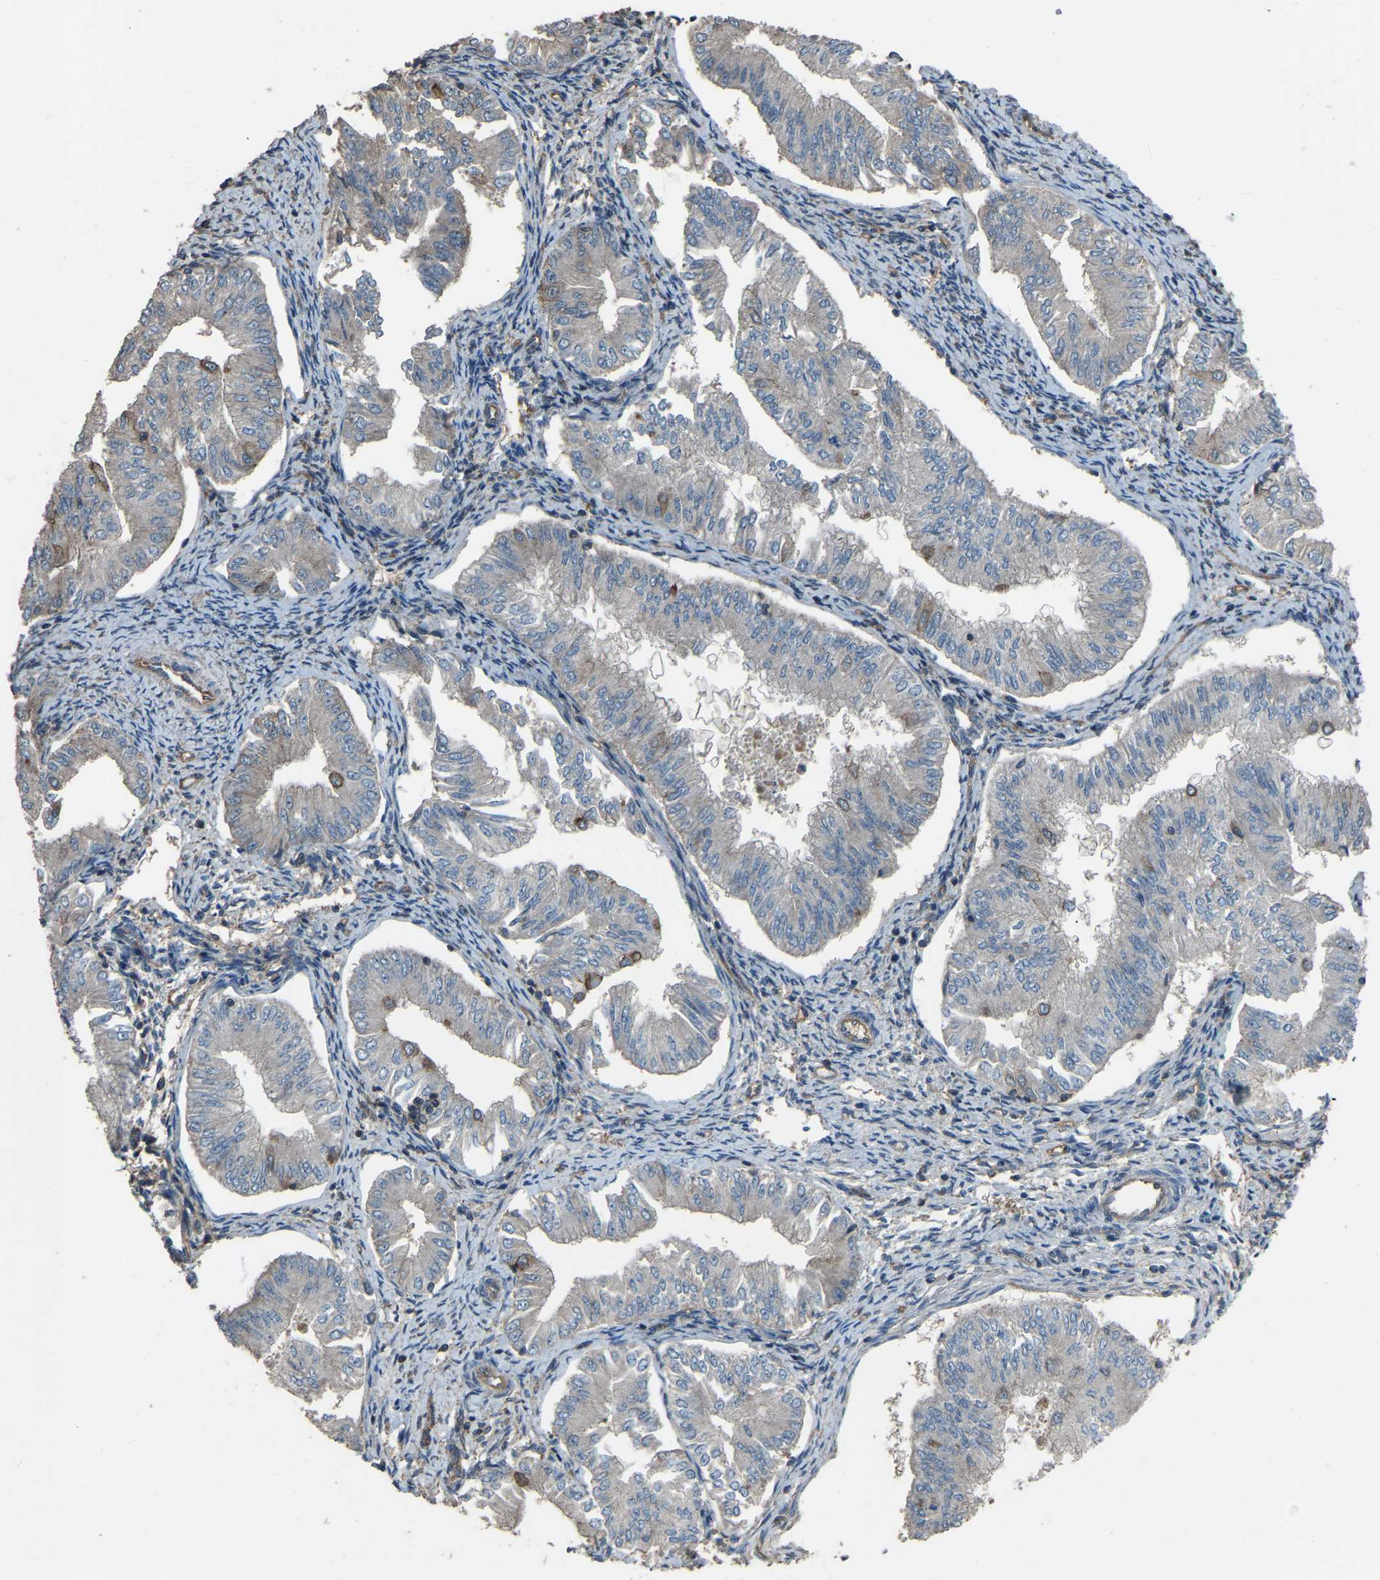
{"staining": {"intensity": "moderate", "quantity": "<25%", "location": "cytoplasmic/membranous"}, "tissue": "endometrial cancer", "cell_type": "Tumor cells", "image_type": "cancer", "snomed": [{"axis": "morphology", "description": "Normal tissue, NOS"}, {"axis": "morphology", "description": "Adenocarcinoma, NOS"}, {"axis": "topography", "description": "Endometrium"}], "caption": "Immunohistochemistry photomicrograph of neoplastic tissue: human endometrial cancer stained using immunohistochemistry demonstrates low levels of moderate protein expression localized specifically in the cytoplasmic/membranous of tumor cells, appearing as a cytoplasmic/membranous brown color.", "gene": "SLC4A2", "patient": {"sex": "female", "age": 53}}